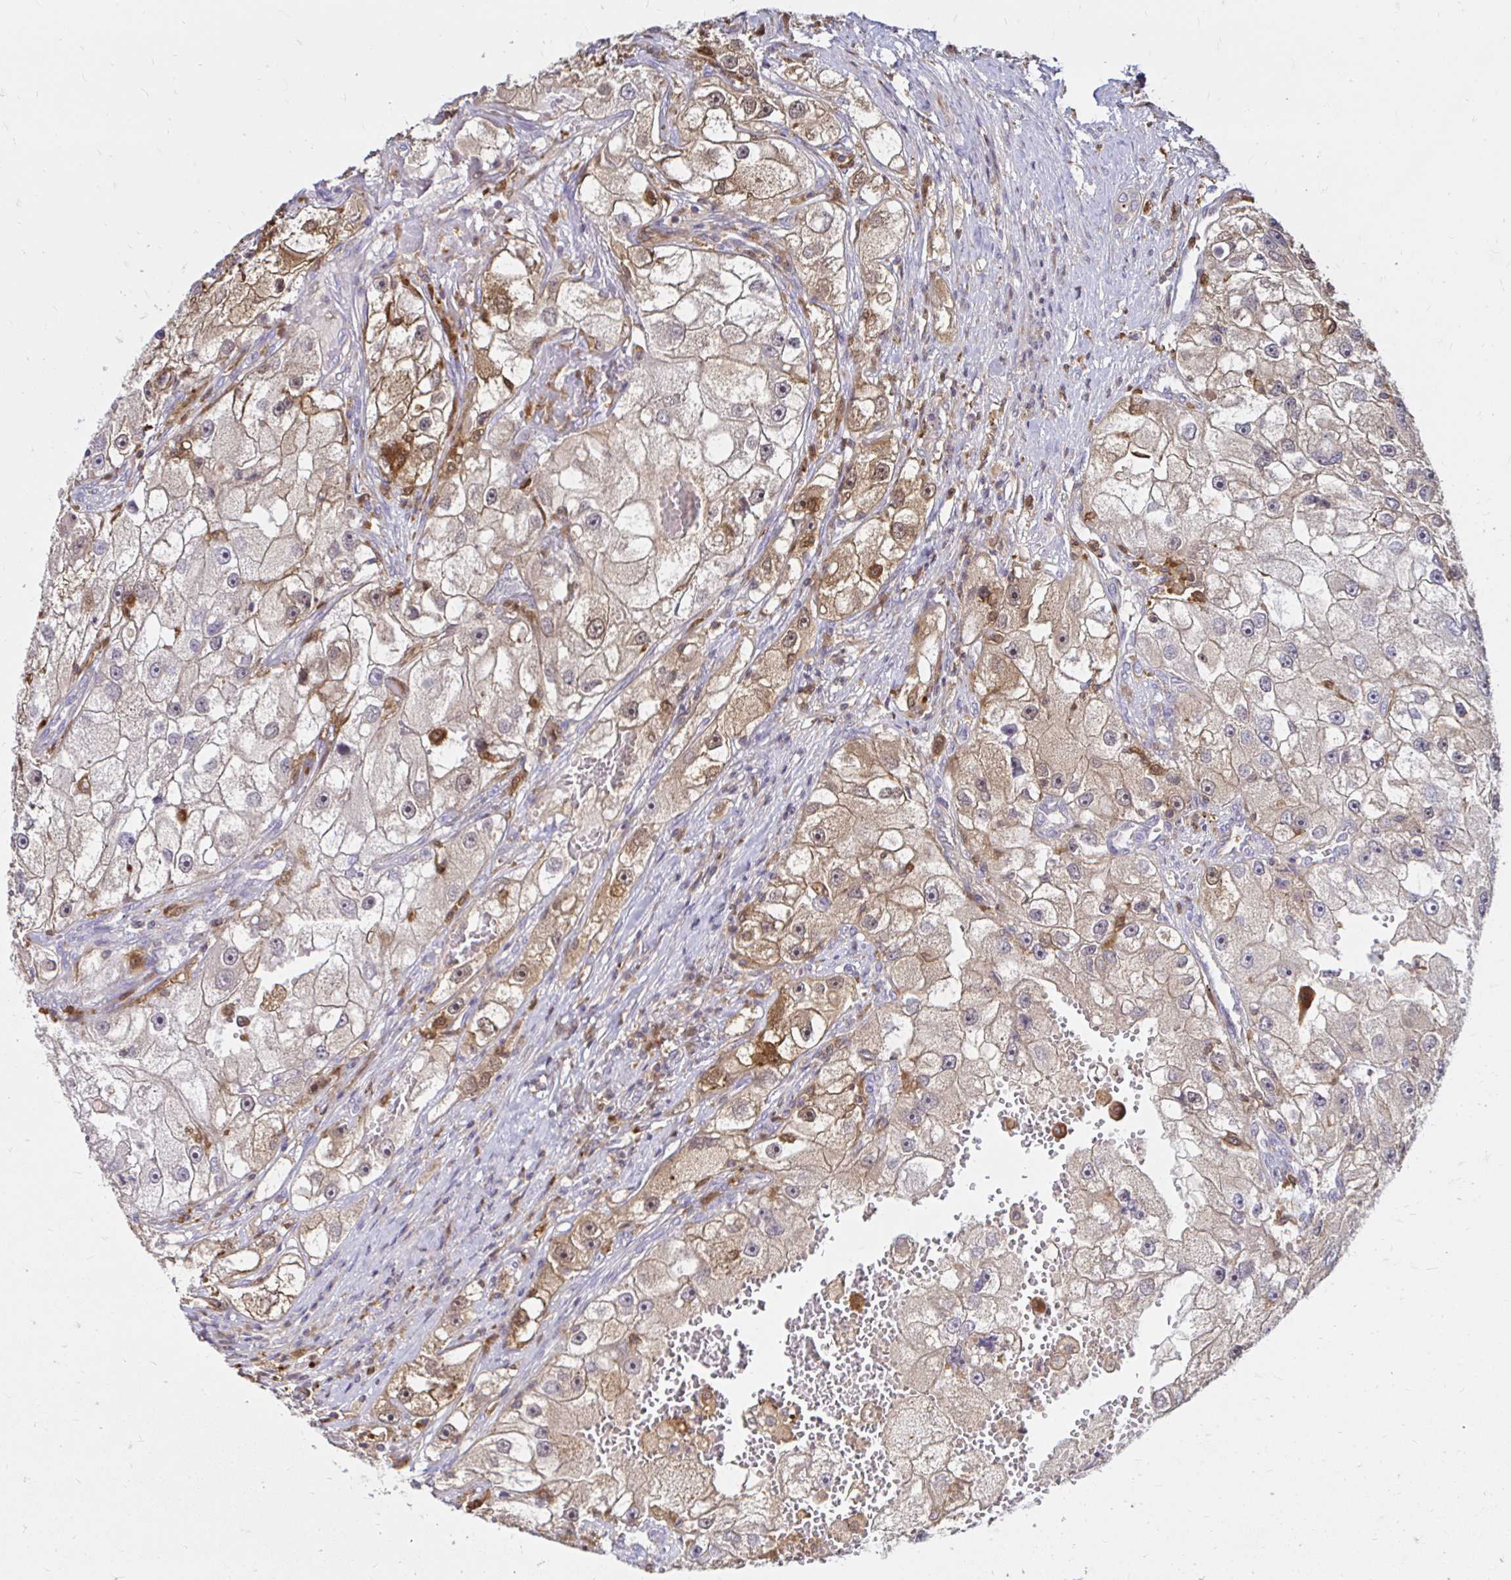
{"staining": {"intensity": "weak", "quantity": "25%-75%", "location": "cytoplasmic/membranous"}, "tissue": "renal cancer", "cell_type": "Tumor cells", "image_type": "cancer", "snomed": [{"axis": "morphology", "description": "Adenocarcinoma, NOS"}, {"axis": "topography", "description": "Kidney"}], "caption": "Immunohistochemical staining of renal adenocarcinoma reveals weak cytoplasmic/membranous protein positivity in approximately 25%-75% of tumor cells.", "gene": "PYCARD", "patient": {"sex": "male", "age": 63}}